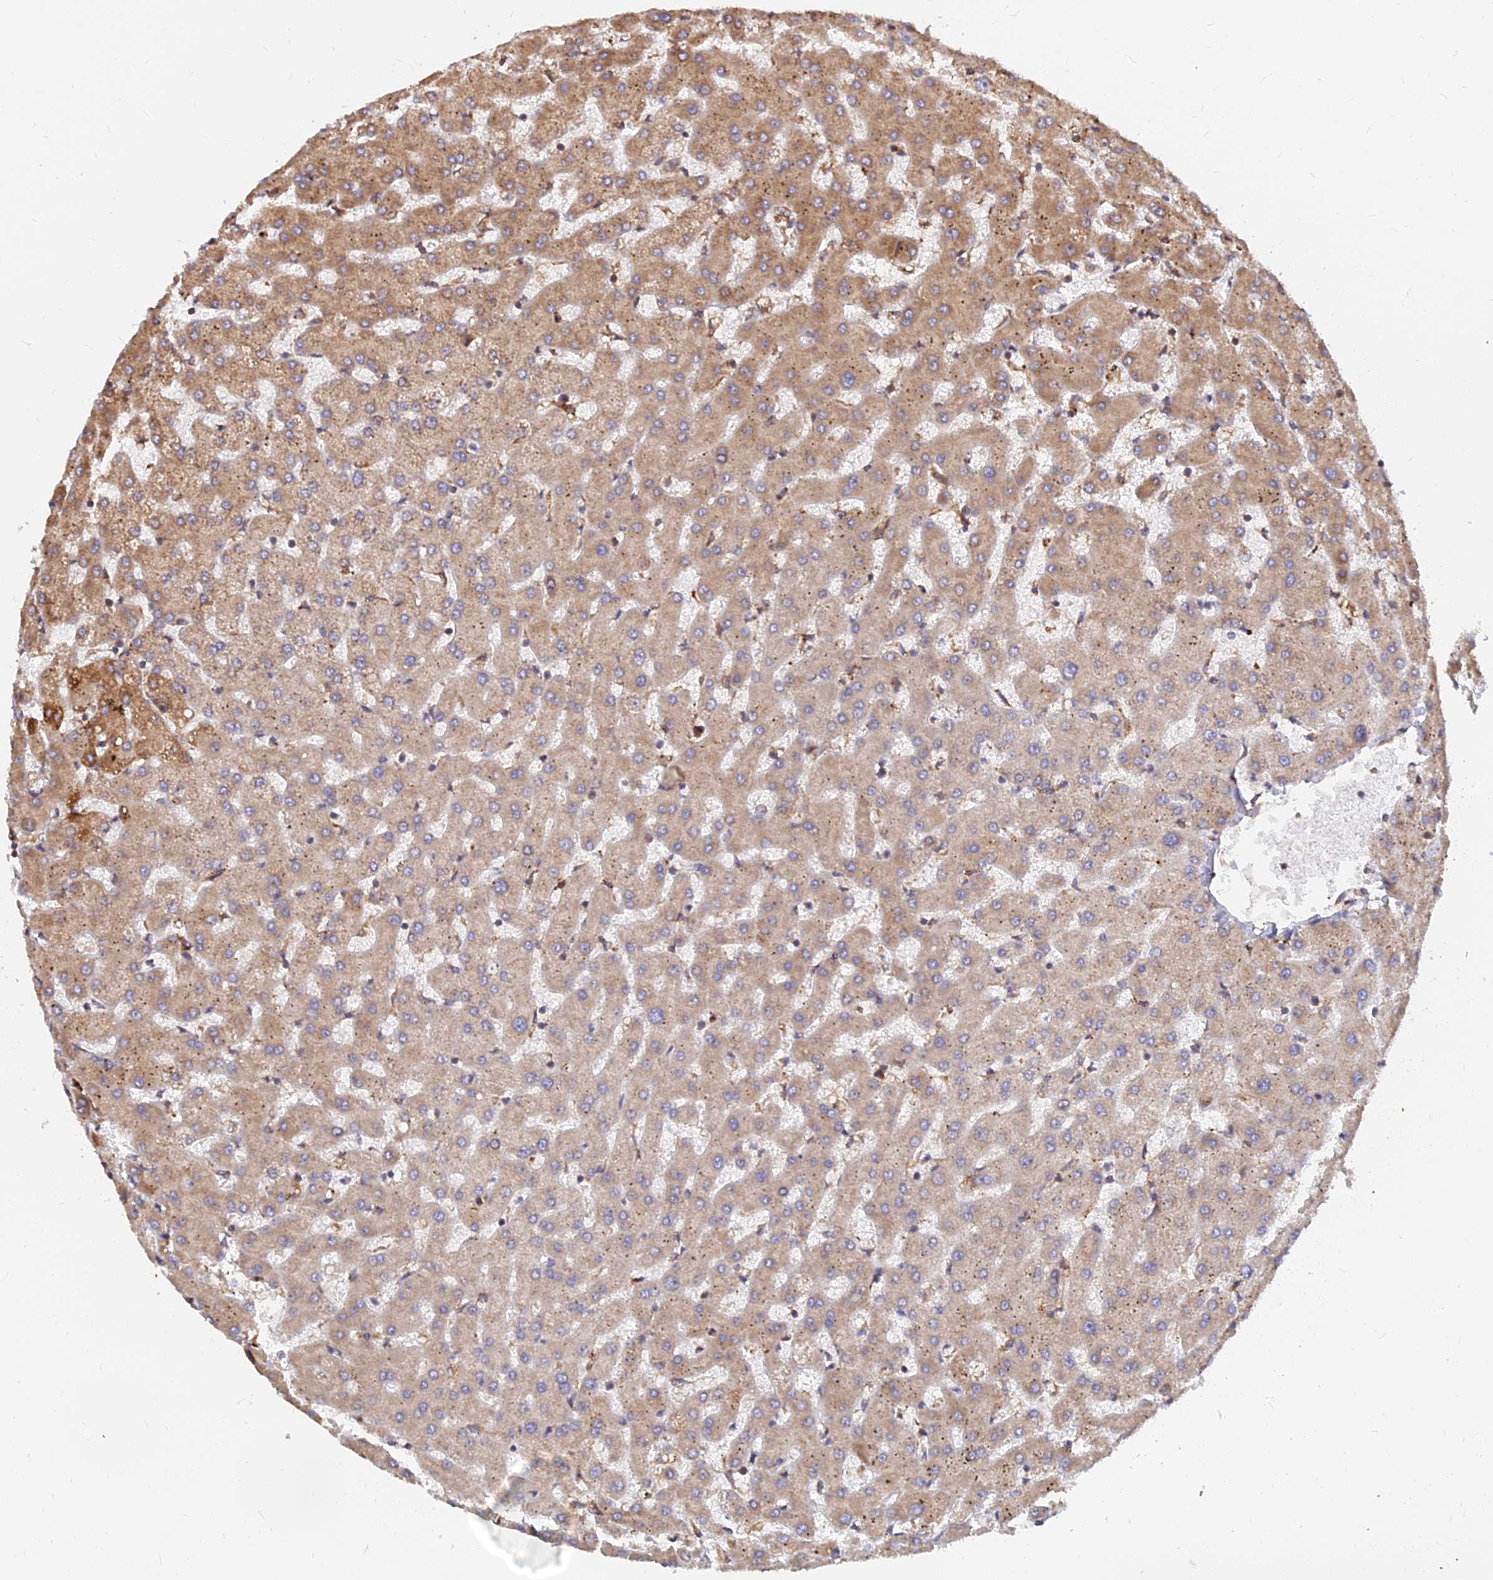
{"staining": {"intensity": "moderate", "quantity": ">75%", "location": "cytoplasmic/membranous"}, "tissue": "liver", "cell_type": "Cholangiocytes", "image_type": "normal", "snomed": [{"axis": "morphology", "description": "Normal tissue, NOS"}, {"axis": "topography", "description": "Liver"}], "caption": "High-magnification brightfield microscopy of benign liver stained with DAB (3,3'-diaminobenzidine) (brown) and counterstained with hematoxylin (blue). cholangiocytes exhibit moderate cytoplasmic/membranous positivity is identified in about>75% of cells.", "gene": "CCT6A", "patient": {"sex": "female", "age": 63}}